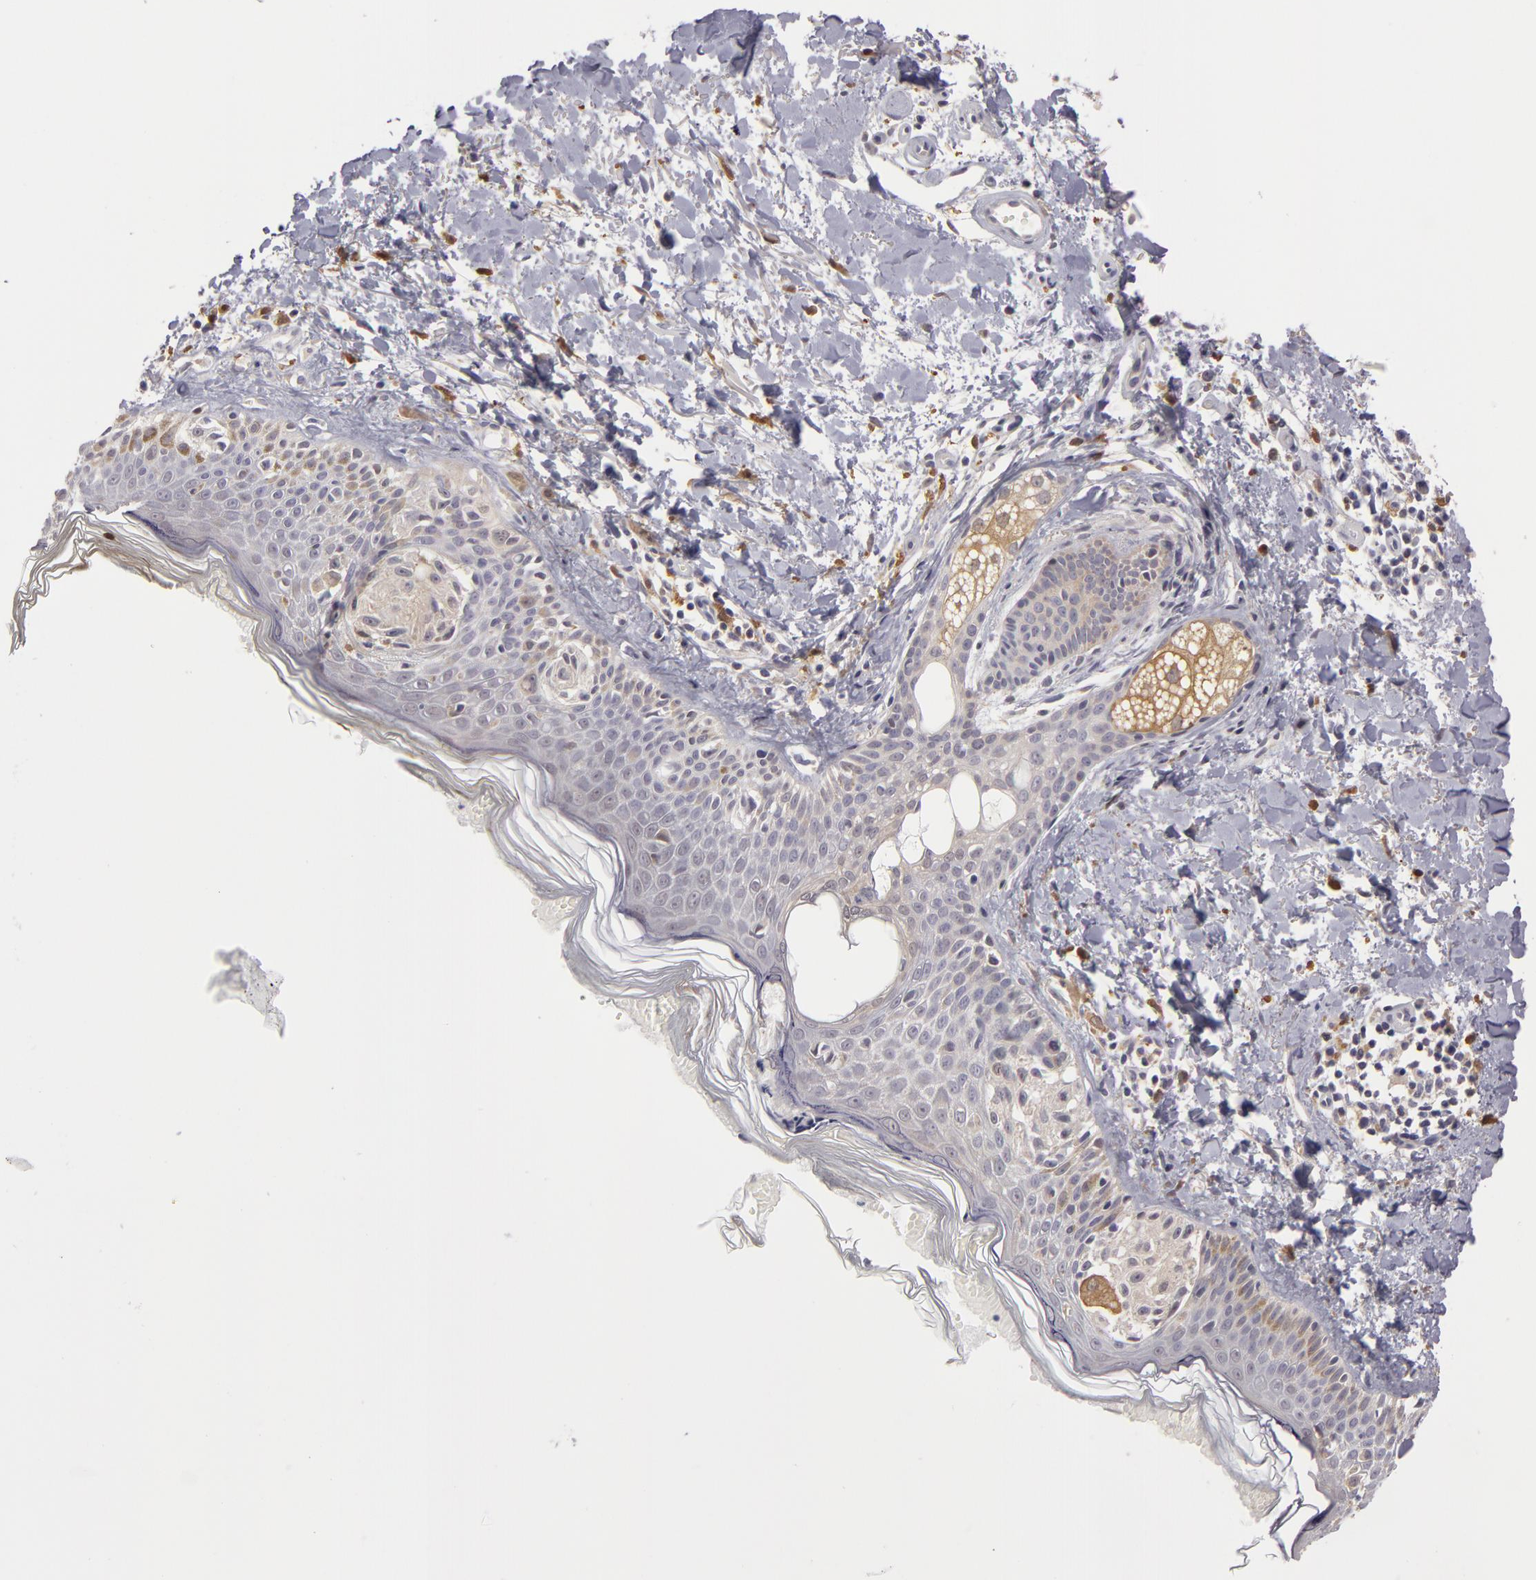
{"staining": {"intensity": "negative", "quantity": "none", "location": "none"}, "tissue": "melanoma", "cell_type": "Tumor cells", "image_type": "cancer", "snomed": [{"axis": "morphology", "description": "Malignant melanoma, NOS"}, {"axis": "topography", "description": "Skin"}], "caption": "Immunohistochemistry (IHC) photomicrograph of human melanoma stained for a protein (brown), which demonstrates no expression in tumor cells. Brightfield microscopy of IHC stained with DAB (3,3'-diaminobenzidine) (brown) and hematoxylin (blue), captured at high magnification.", "gene": "GNPDA1", "patient": {"sex": "female", "age": 73}}